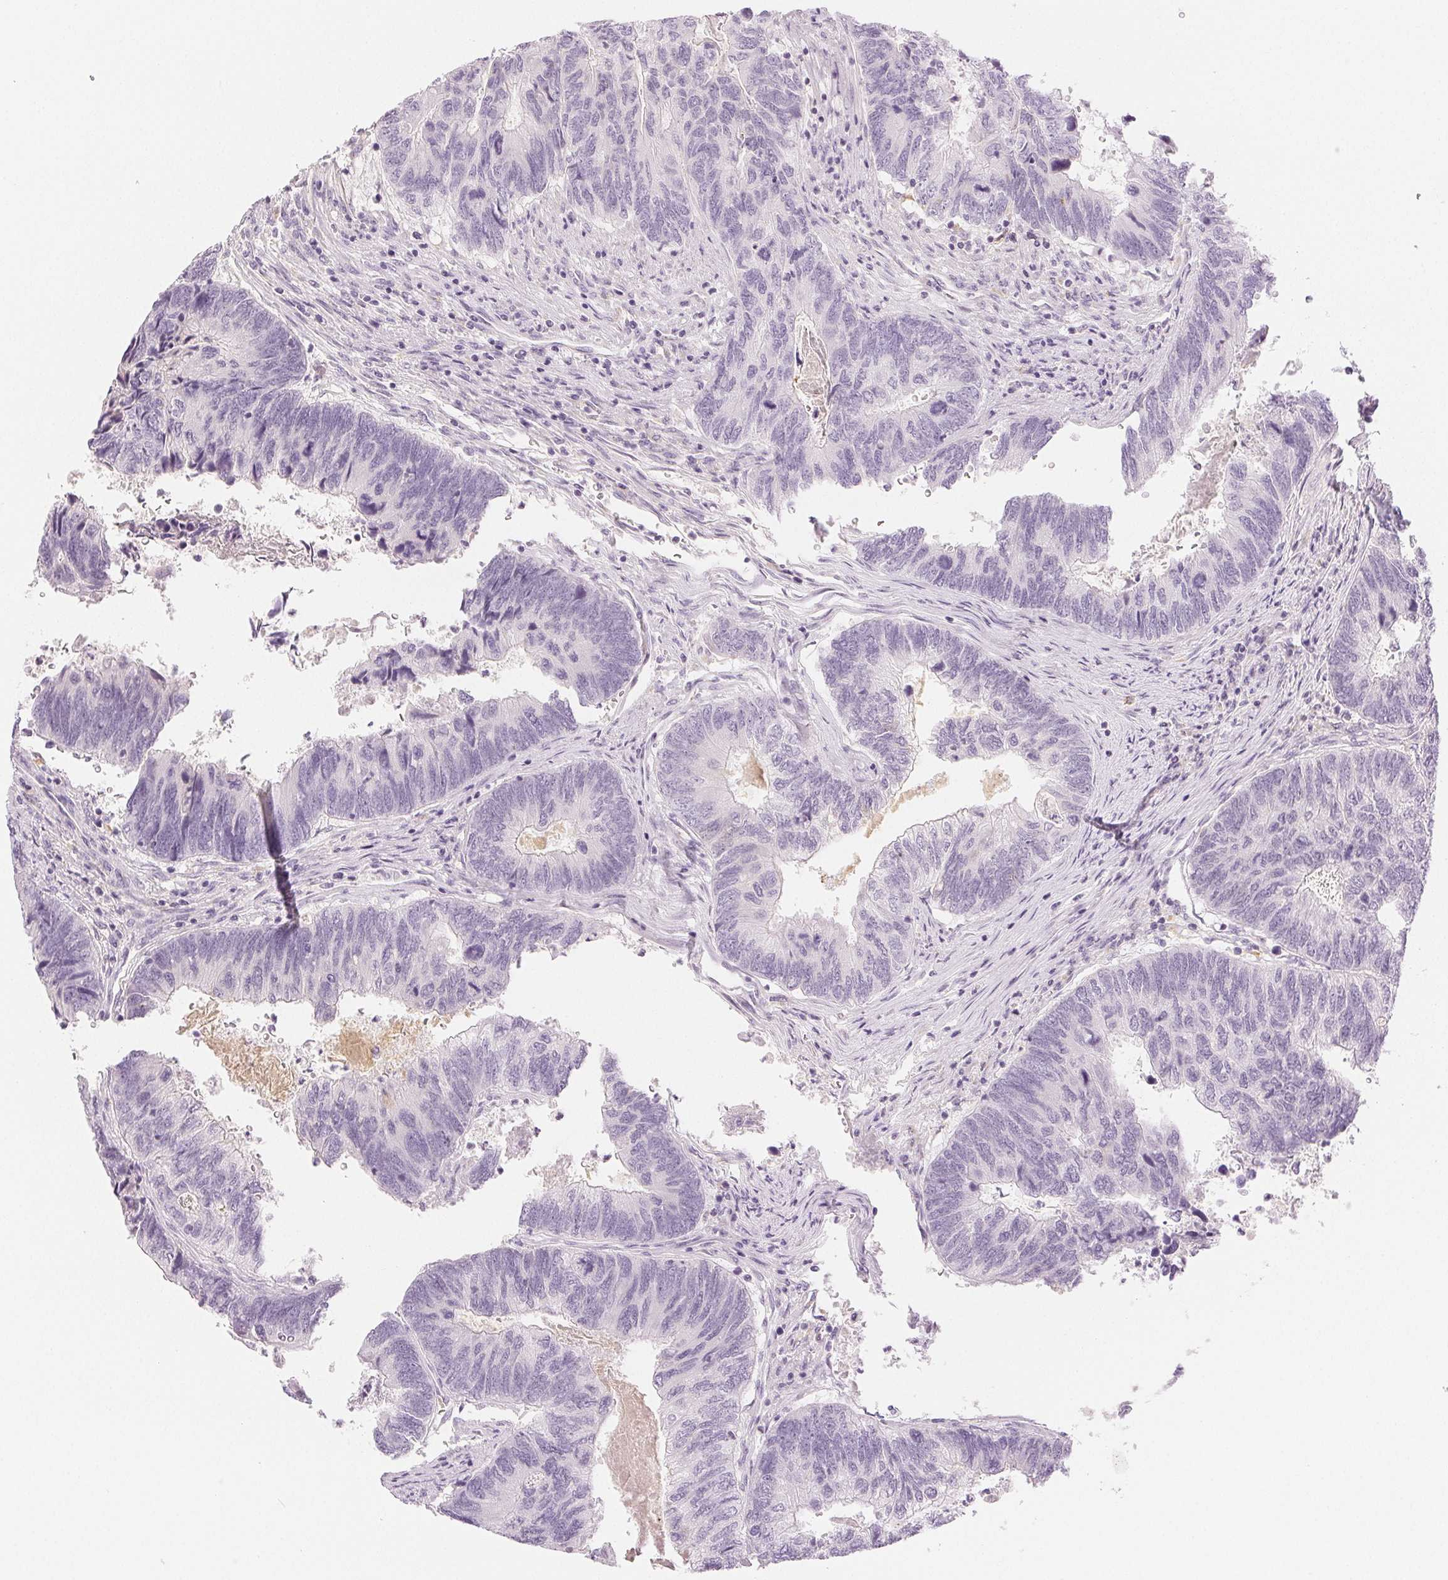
{"staining": {"intensity": "negative", "quantity": "none", "location": "none"}, "tissue": "colorectal cancer", "cell_type": "Tumor cells", "image_type": "cancer", "snomed": [{"axis": "morphology", "description": "Adenocarcinoma, NOS"}, {"axis": "topography", "description": "Colon"}], "caption": "An immunohistochemistry (IHC) photomicrograph of colorectal cancer is shown. There is no staining in tumor cells of colorectal cancer.", "gene": "SLC5A2", "patient": {"sex": "female", "age": 67}}